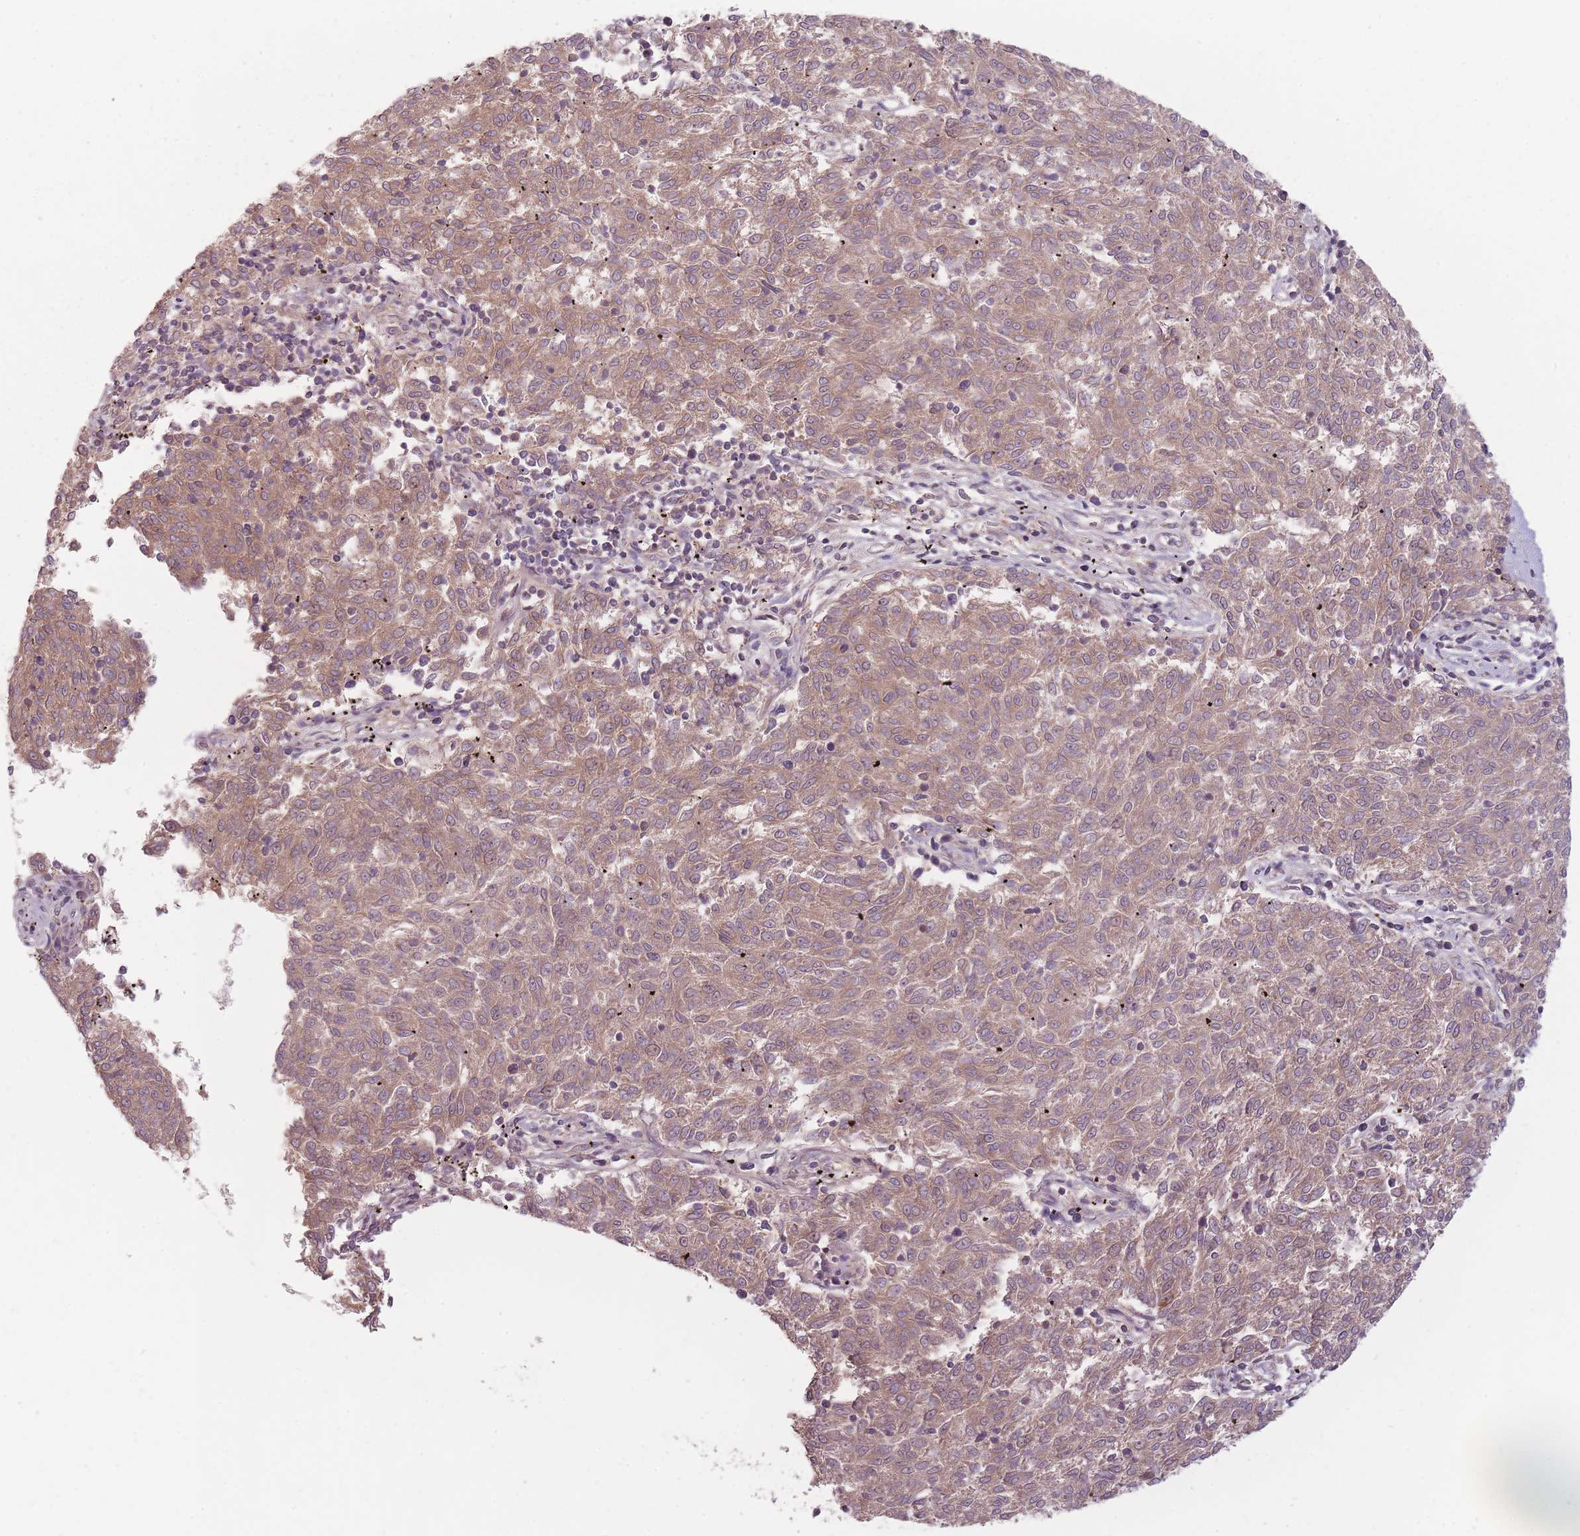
{"staining": {"intensity": "moderate", "quantity": ">75%", "location": "cytoplasmic/membranous"}, "tissue": "melanoma", "cell_type": "Tumor cells", "image_type": "cancer", "snomed": [{"axis": "morphology", "description": "Malignant melanoma, NOS"}, {"axis": "topography", "description": "Skin"}], "caption": "Protein staining of melanoma tissue displays moderate cytoplasmic/membranous staining in approximately >75% of tumor cells.", "gene": "NT5DC2", "patient": {"sex": "female", "age": 72}}